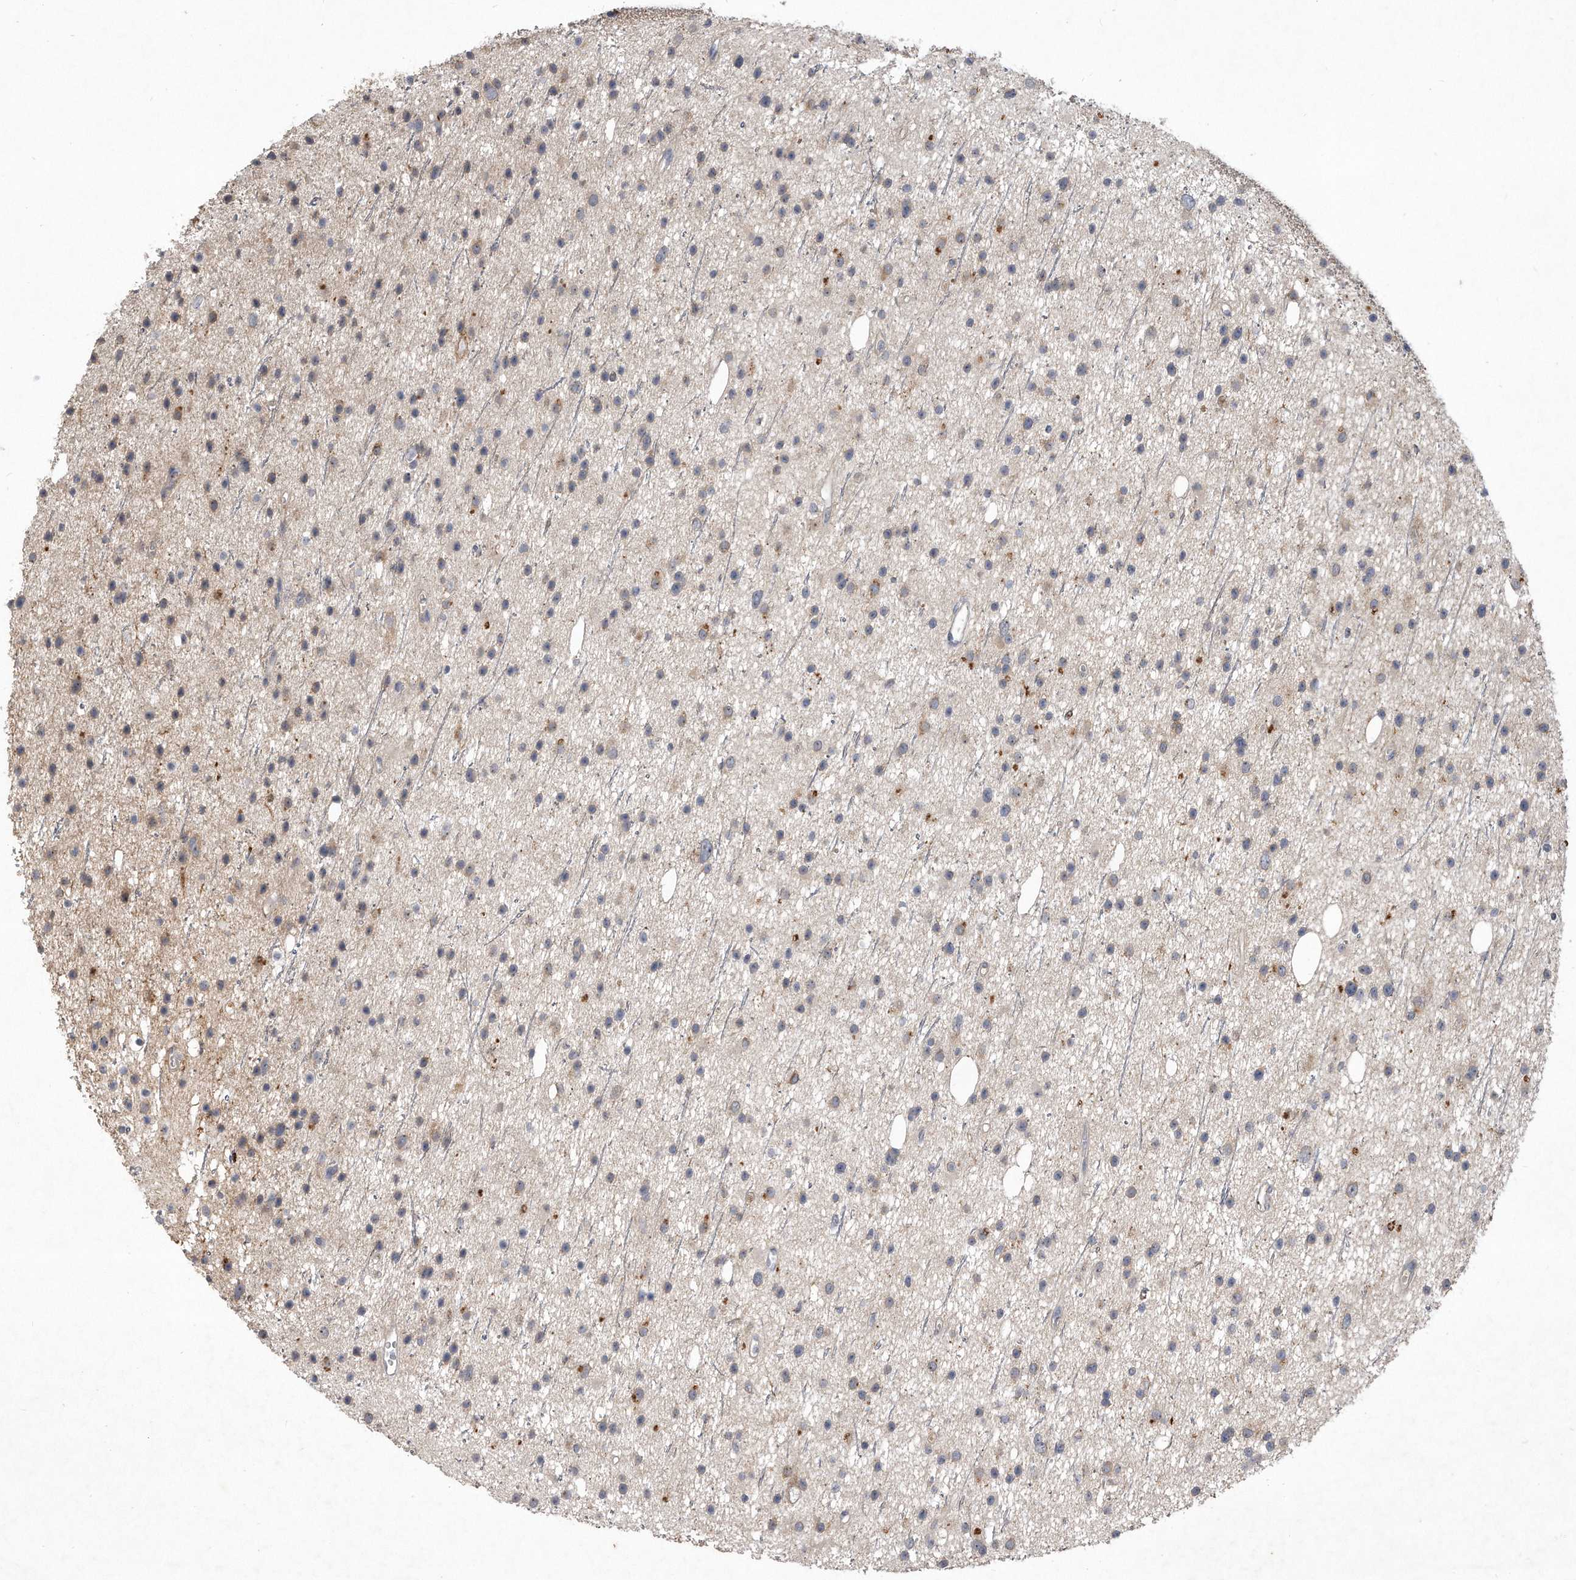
{"staining": {"intensity": "weak", "quantity": "<25%", "location": "cytoplasmic/membranous"}, "tissue": "glioma", "cell_type": "Tumor cells", "image_type": "cancer", "snomed": [{"axis": "morphology", "description": "Glioma, malignant, Low grade"}, {"axis": "topography", "description": "Cerebral cortex"}], "caption": "High power microscopy photomicrograph of an IHC photomicrograph of glioma, revealing no significant staining in tumor cells.", "gene": "PGBD2", "patient": {"sex": "female", "age": 39}}